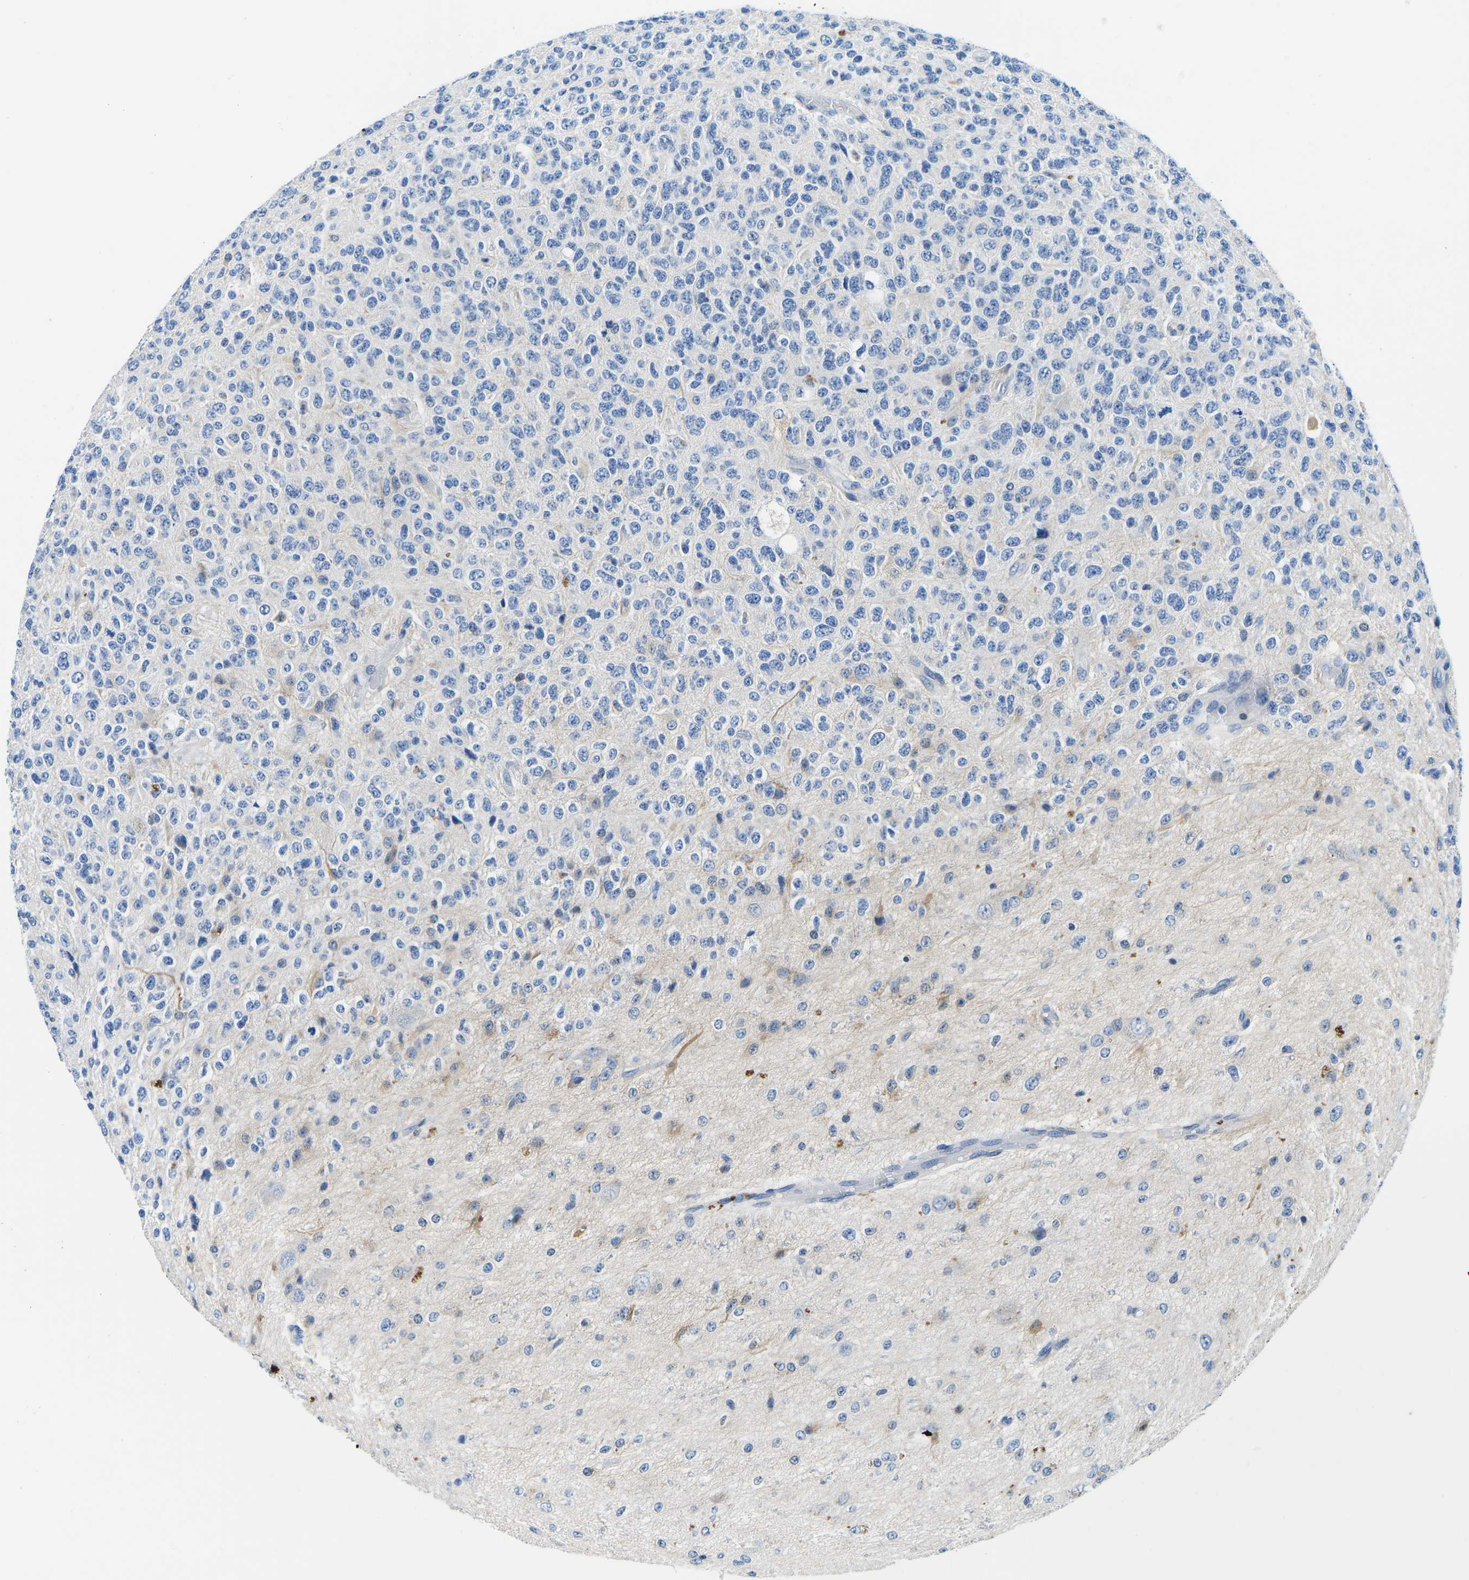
{"staining": {"intensity": "negative", "quantity": "none", "location": "none"}, "tissue": "glioma", "cell_type": "Tumor cells", "image_type": "cancer", "snomed": [{"axis": "morphology", "description": "Glioma, malignant, High grade"}, {"axis": "topography", "description": "pancreas cauda"}], "caption": "High magnification brightfield microscopy of malignant glioma (high-grade) stained with DAB (brown) and counterstained with hematoxylin (blue): tumor cells show no significant expression.", "gene": "TM6SF1", "patient": {"sex": "male", "age": 60}}